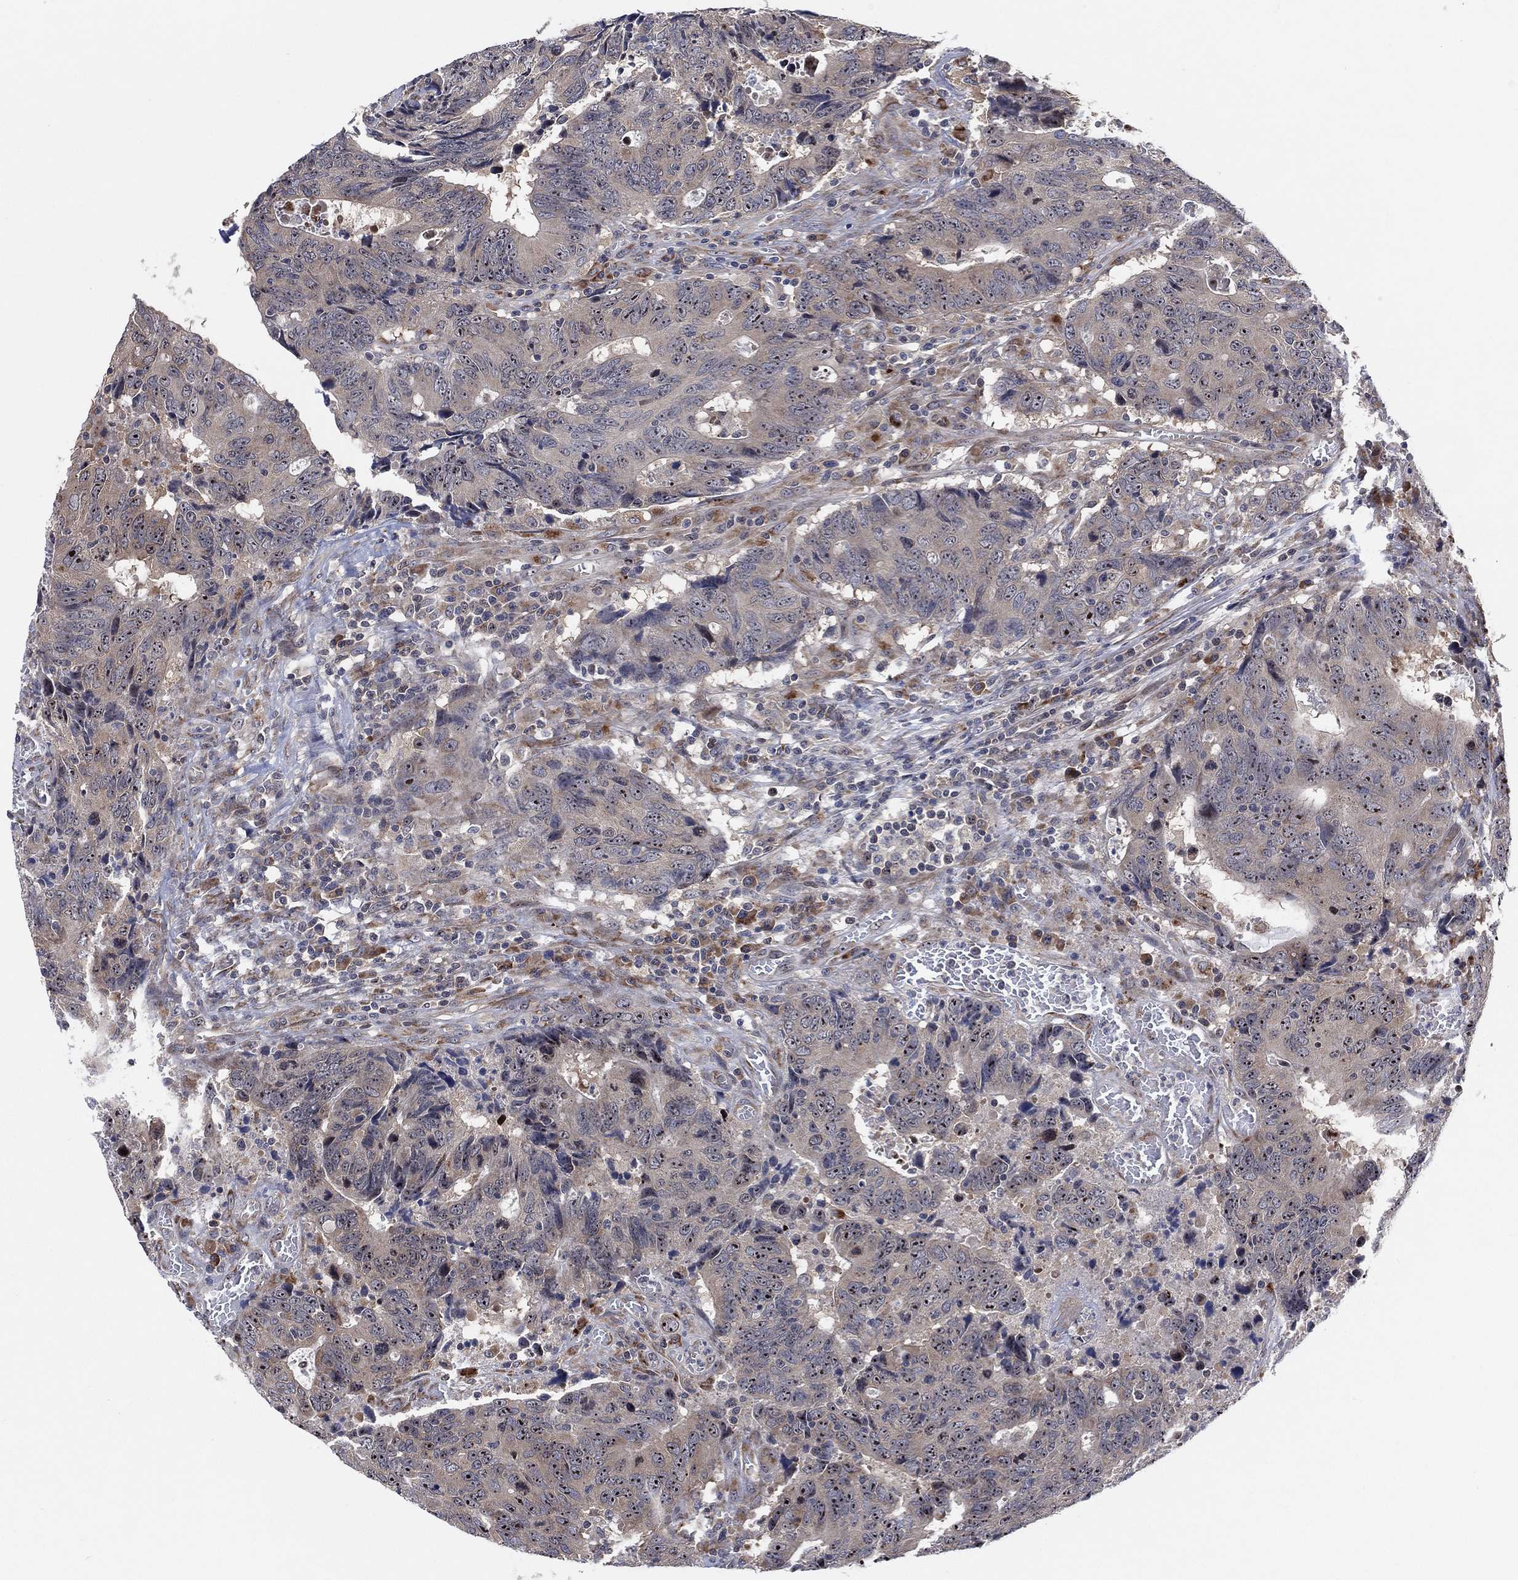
{"staining": {"intensity": "negative", "quantity": "none", "location": "none"}, "tissue": "colorectal cancer", "cell_type": "Tumor cells", "image_type": "cancer", "snomed": [{"axis": "morphology", "description": "Adenocarcinoma, NOS"}, {"axis": "topography", "description": "Colon"}], "caption": "High magnification brightfield microscopy of colorectal cancer stained with DAB (3,3'-diaminobenzidine) (brown) and counterstained with hematoxylin (blue): tumor cells show no significant expression. (DAB immunohistochemistry with hematoxylin counter stain).", "gene": "FAM104A", "patient": {"sex": "female", "age": 77}}